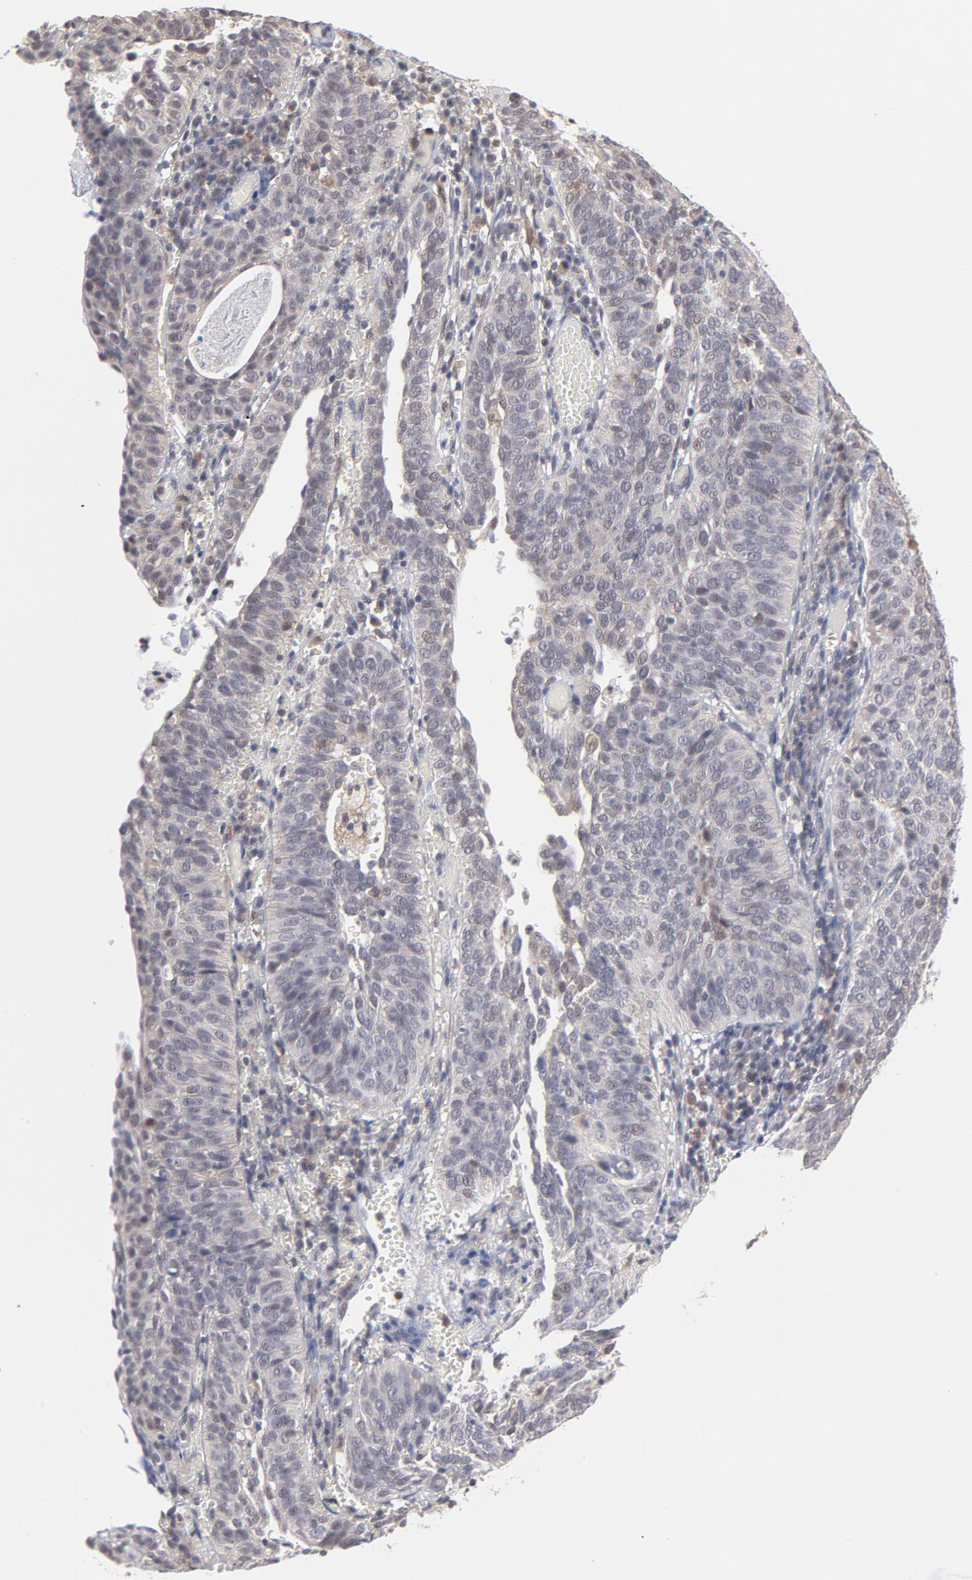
{"staining": {"intensity": "negative", "quantity": "none", "location": "none"}, "tissue": "cervical cancer", "cell_type": "Tumor cells", "image_type": "cancer", "snomed": [{"axis": "morphology", "description": "Squamous cell carcinoma, NOS"}, {"axis": "topography", "description": "Cervix"}], "caption": "Image shows no significant protein positivity in tumor cells of cervical cancer (squamous cell carcinoma). Brightfield microscopy of immunohistochemistry (IHC) stained with DAB (3,3'-diaminobenzidine) (brown) and hematoxylin (blue), captured at high magnification.", "gene": "OAS1", "patient": {"sex": "female", "age": 39}}